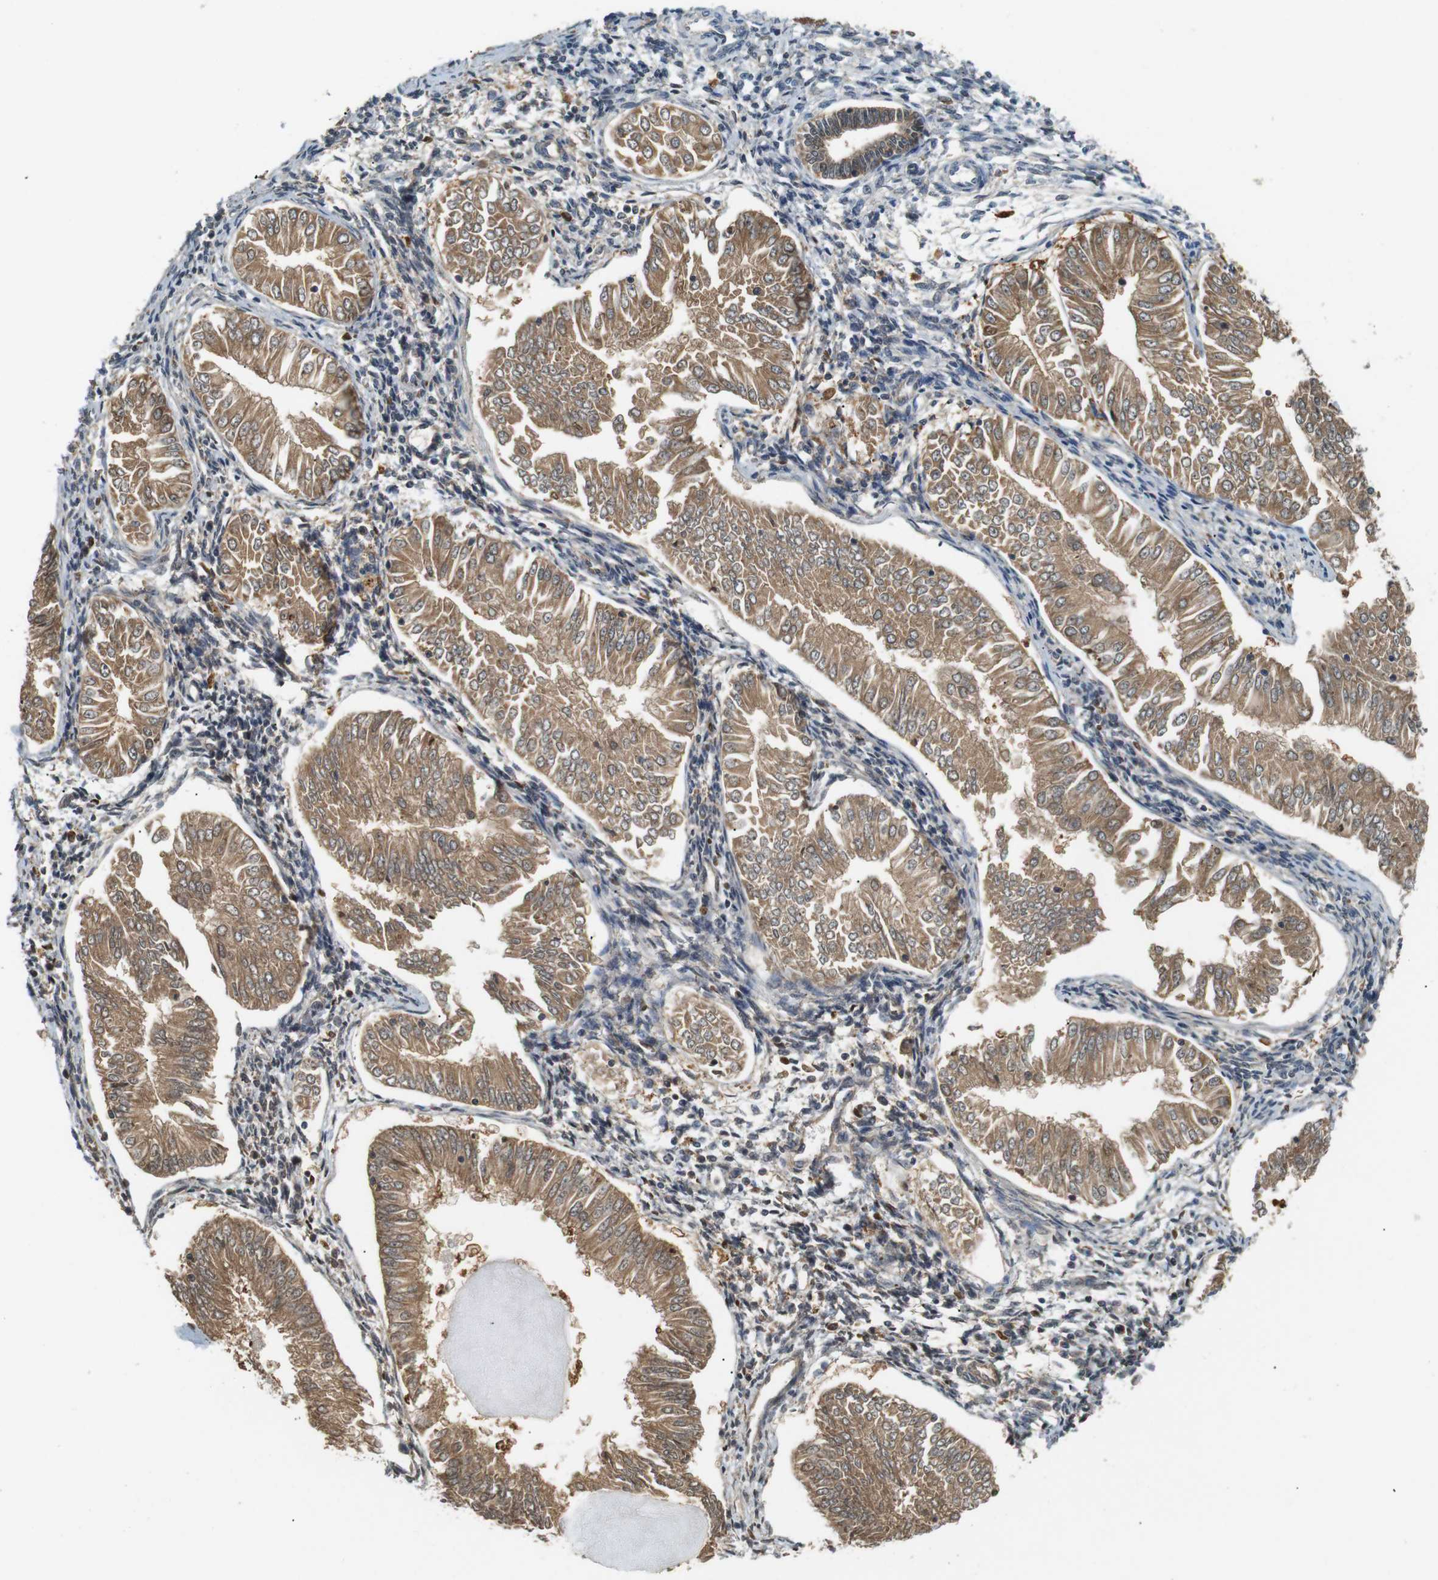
{"staining": {"intensity": "moderate", "quantity": ">75%", "location": "cytoplasmic/membranous"}, "tissue": "endometrial cancer", "cell_type": "Tumor cells", "image_type": "cancer", "snomed": [{"axis": "morphology", "description": "Adenocarcinoma, NOS"}, {"axis": "topography", "description": "Endometrium"}], "caption": "A brown stain shows moderate cytoplasmic/membranous staining of a protein in endometrial cancer tumor cells. Nuclei are stained in blue.", "gene": "NEBL", "patient": {"sex": "female", "age": 53}}